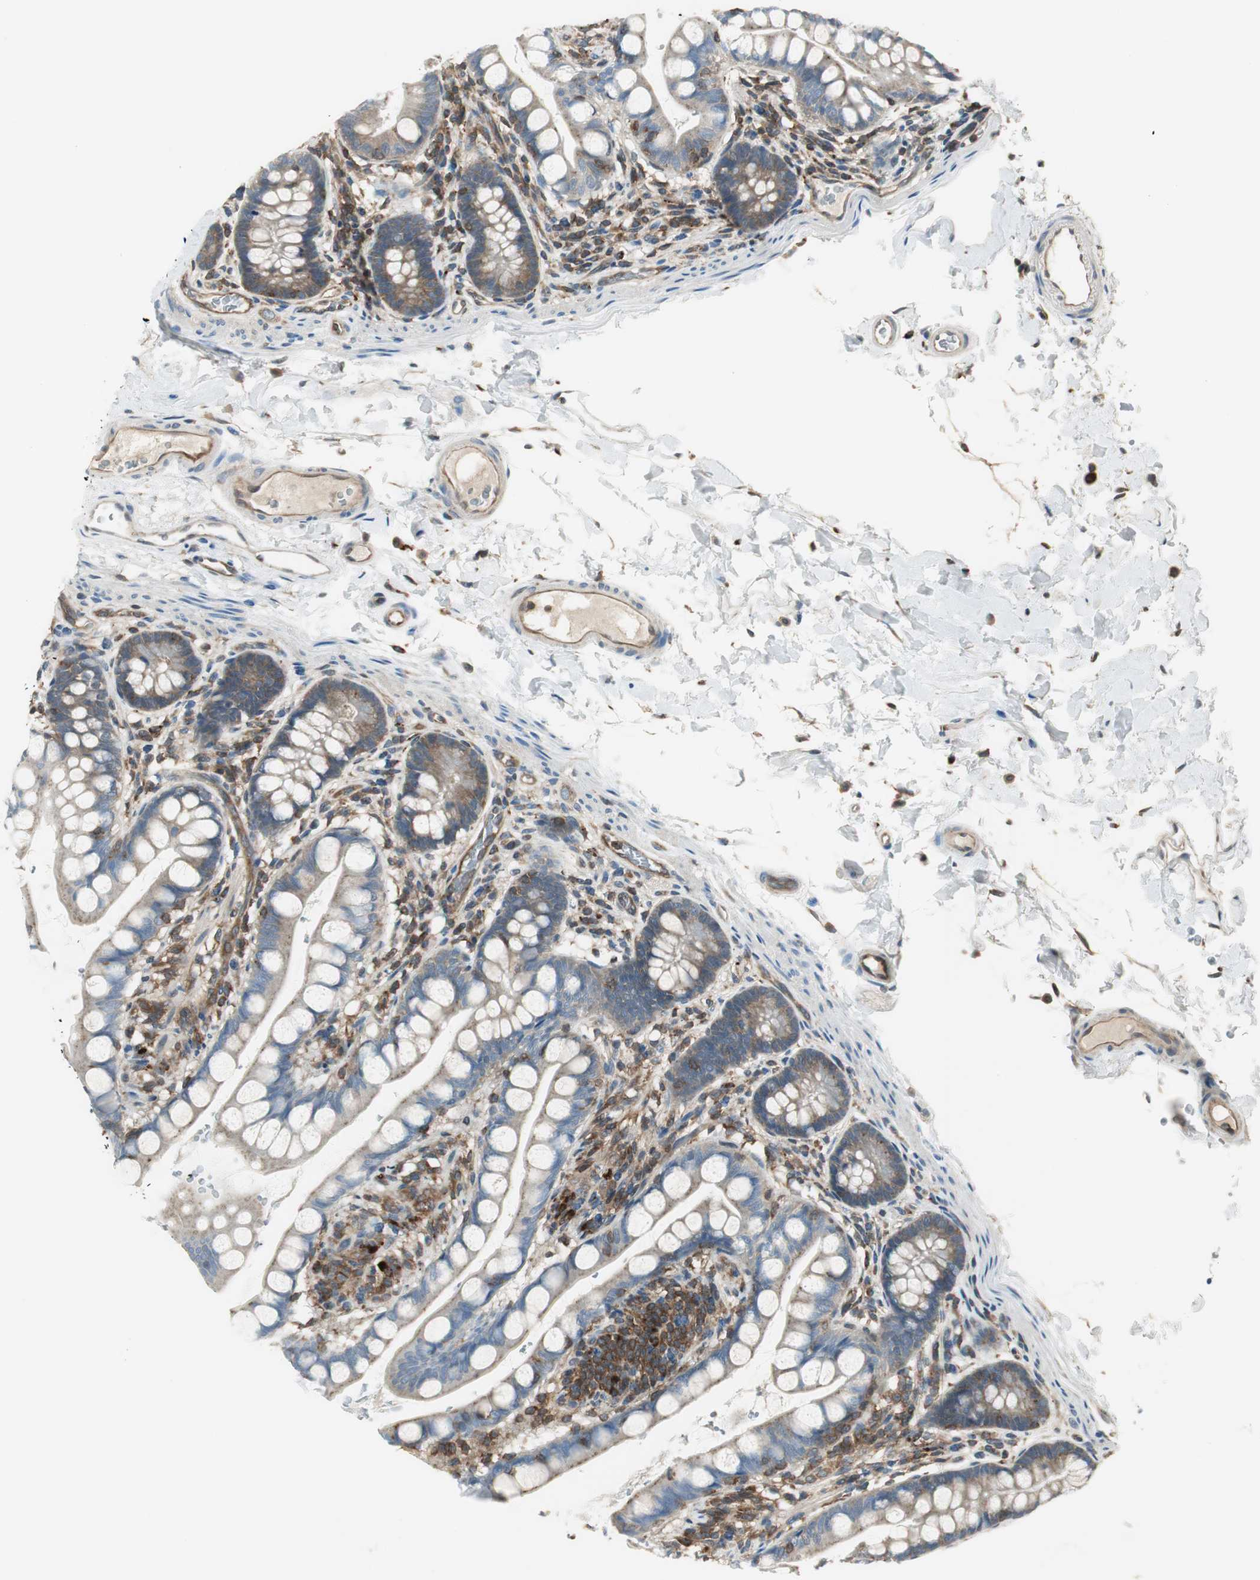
{"staining": {"intensity": "weak", "quantity": ">75%", "location": "cytoplasmic/membranous"}, "tissue": "small intestine", "cell_type": "Glandular cells", "image_type": "normal", "snomed": [{"axis": "morphology", "description": "Normal tissue, NOS"}, {"axis": "topography", "description": "Small intestine"}], "caption": "Brown immunohistochemical staining in unremarkable small intestine shows weak cytoplasmic/membranous staining in about >75% of glandular cells.", "gene": "NCK1", "patient": {"sex": "female", "age": 58}}